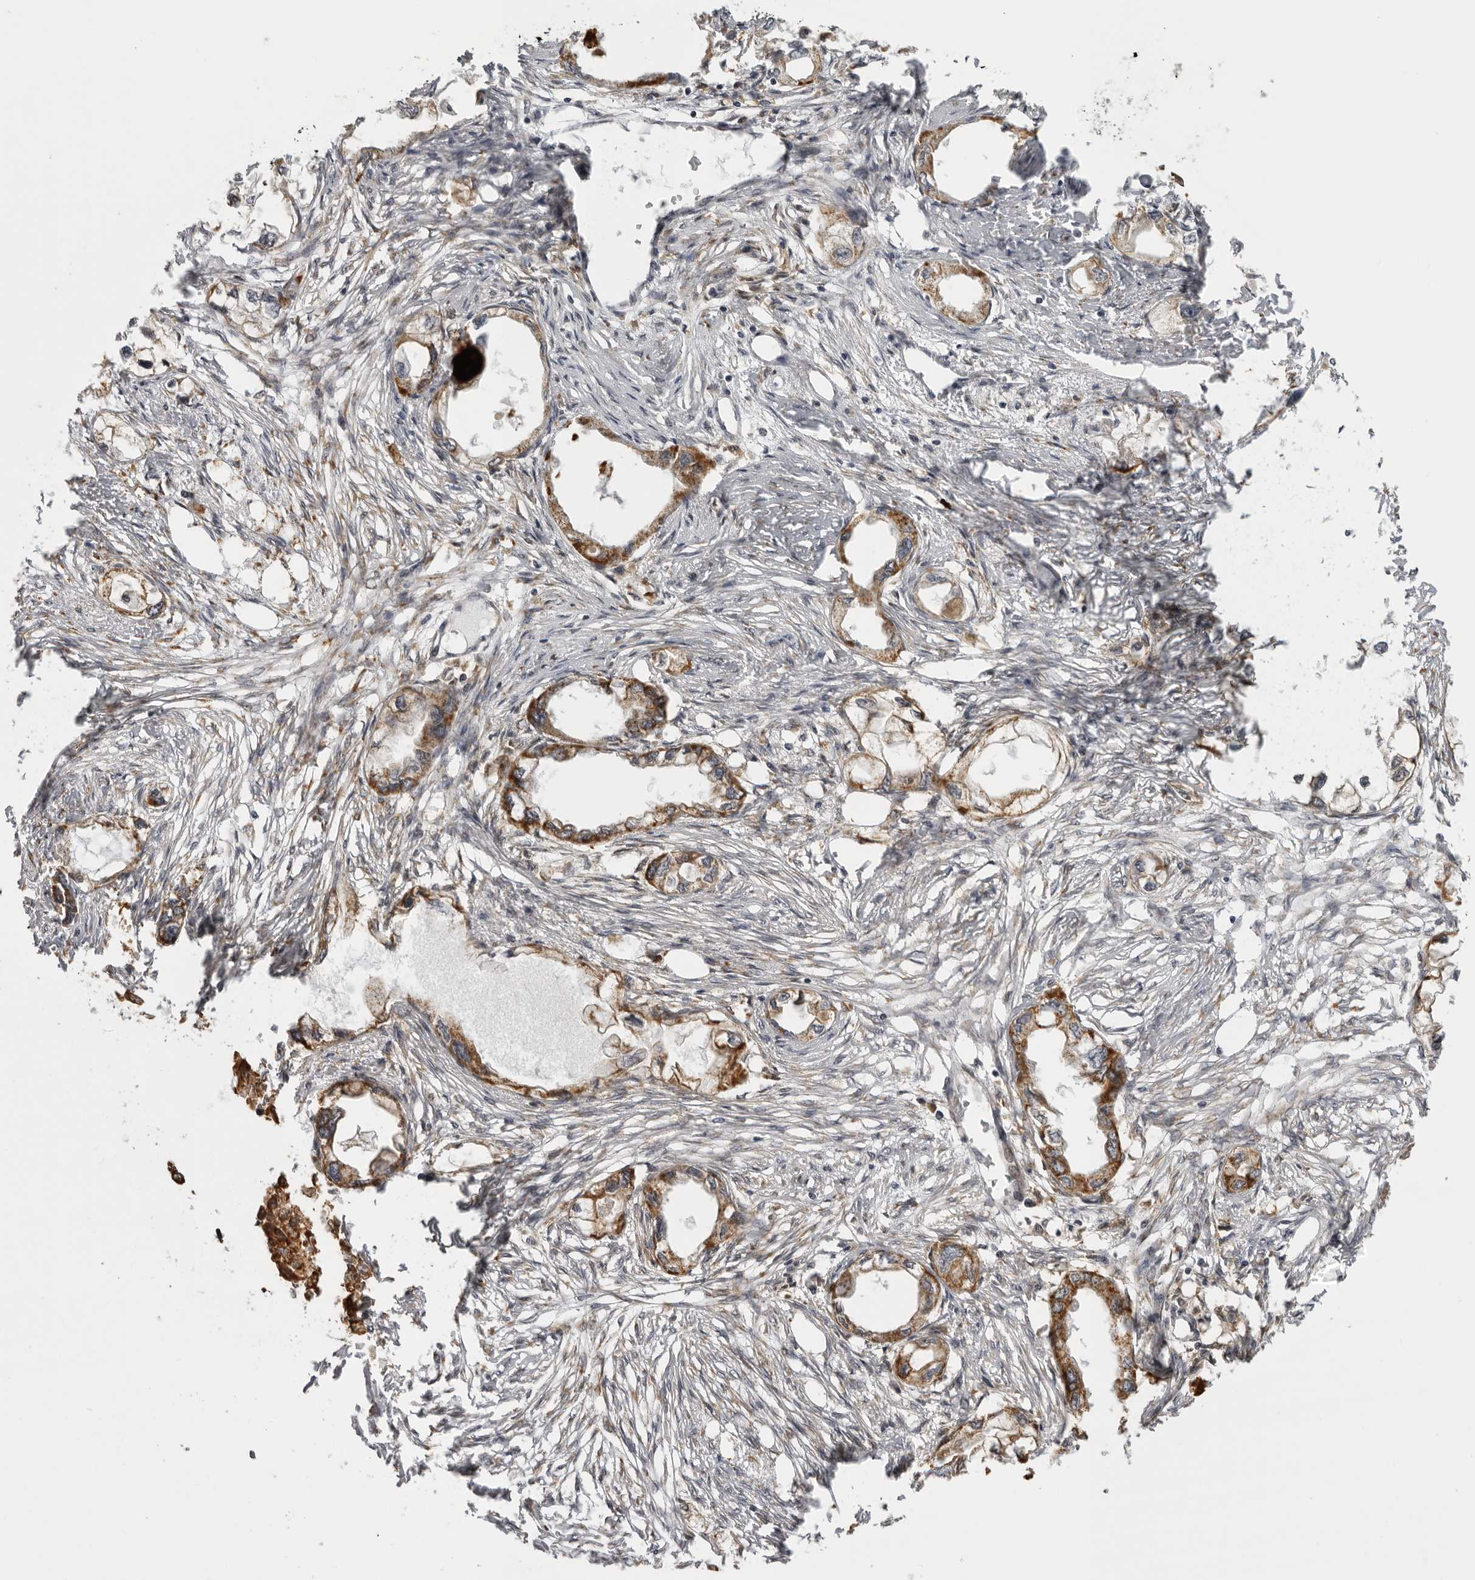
{"staining": {"intensity": "moderate", "quantity": ">75%", "location": "cytoplasmic/membranous"}, "tissue": "endometrial cancer", "cell_type": "Tumor cells", "image_type": "cancer", "snomed": [{"axis": "morphology", "description": "Adenocarcinoma, NOS"}, {"axis": "morphology", "description": "Adenocarcinoma, metastatic, NOS"}, {"axis": "topography", "description": "Adipose tissue"}, {"axis": "topography", "description": "Endometrium"}], "caption": "Immunohistochemical staining of endometrial cancer (adenocarcinoma) exhibits moderate cytoplasmic/membranous protein expression in about >75% of tumor cells.", "gene": "DNAH14", "patient": {"sex": "female", "age": 67}}